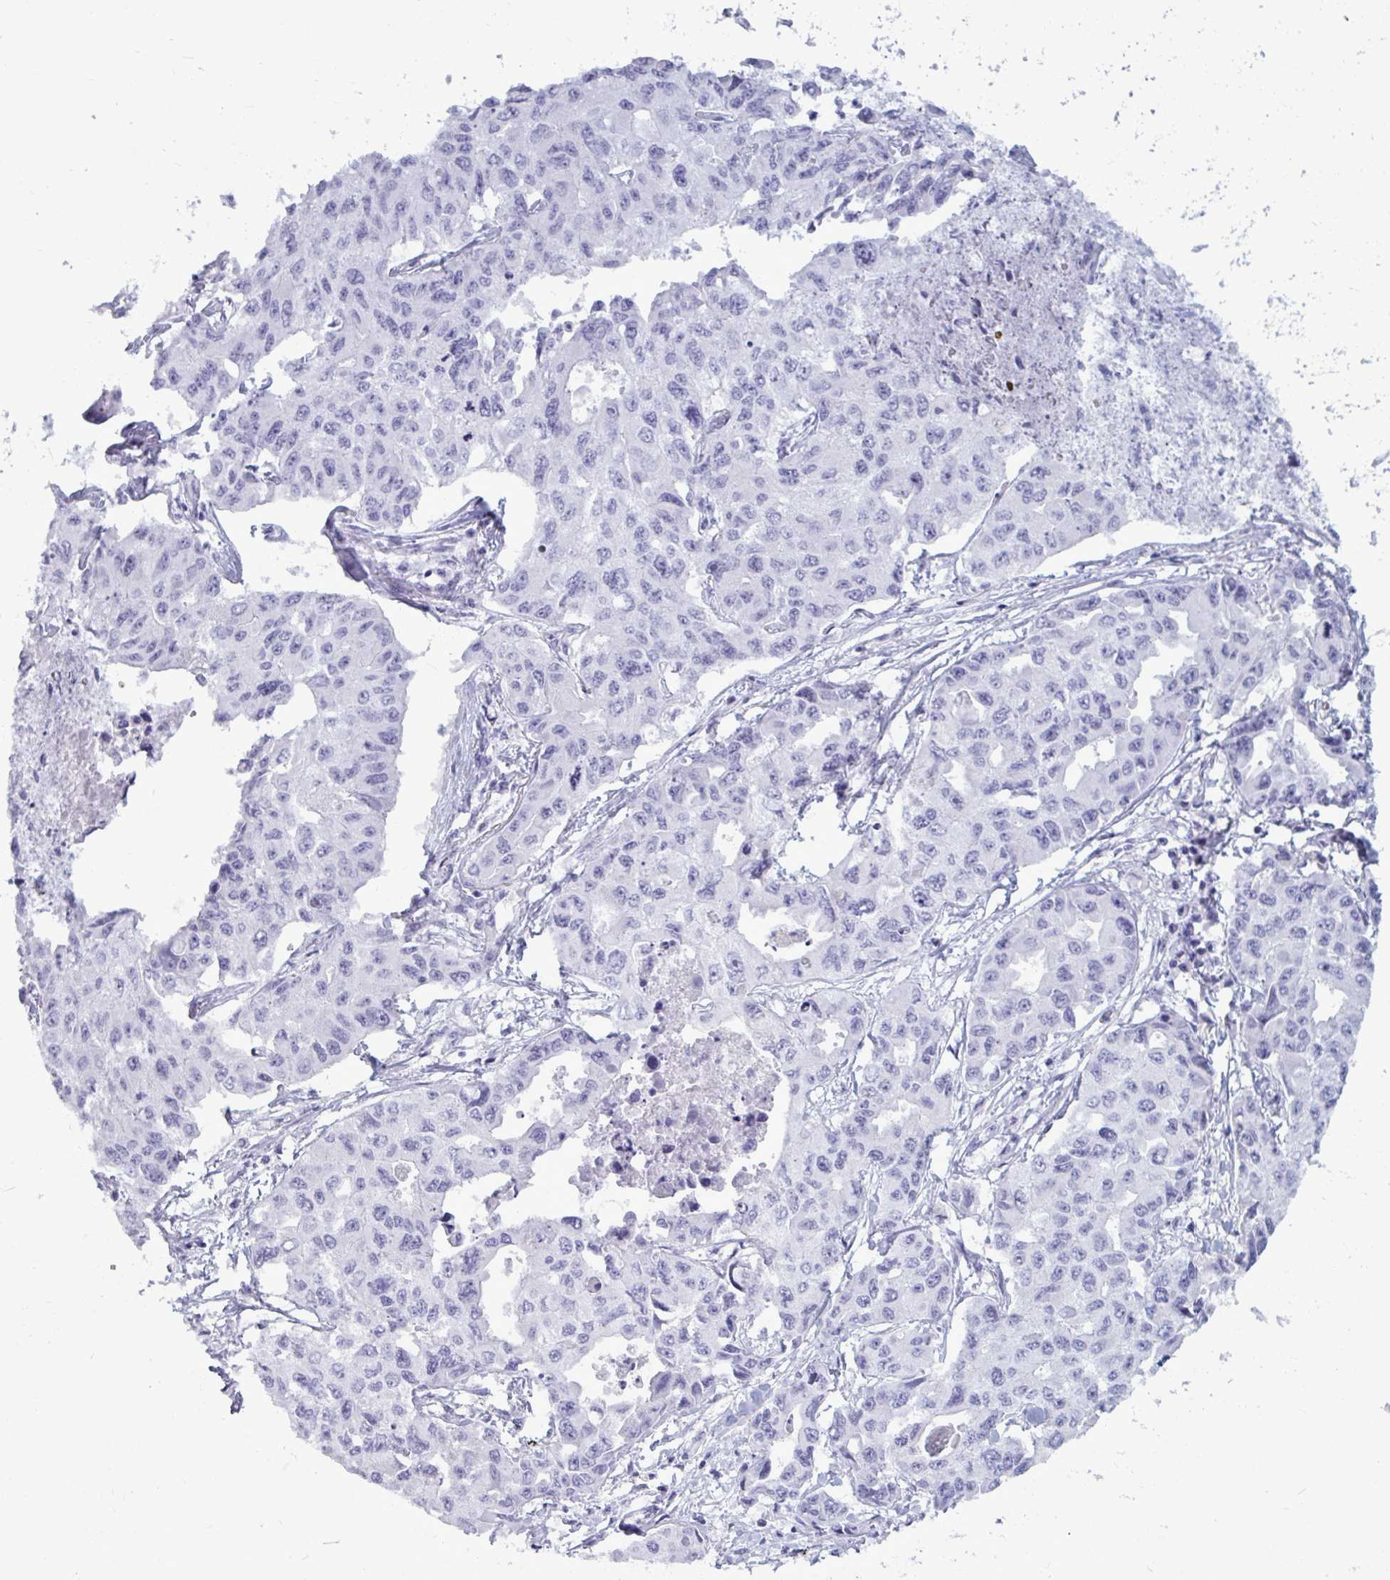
{"staining": {"intensity": "negative", "quantity": "none", "location": "none"}, "tissue": "lung cancer", "cell_type": "Tumor cells", "image_type": "cancer", "snomed": [{"axis": "morphology", "description": "Adenocarcinoma, NOS"}, {"axis": "topography", "description": "Lung"}], "caption": "This is a histopathology image of immunohistochemistry staining of adenocarcinoma (lung), which shows no staining in tumor cells.", "gene": "BBS10", "patient": {"sex": "male", "age": 64}}